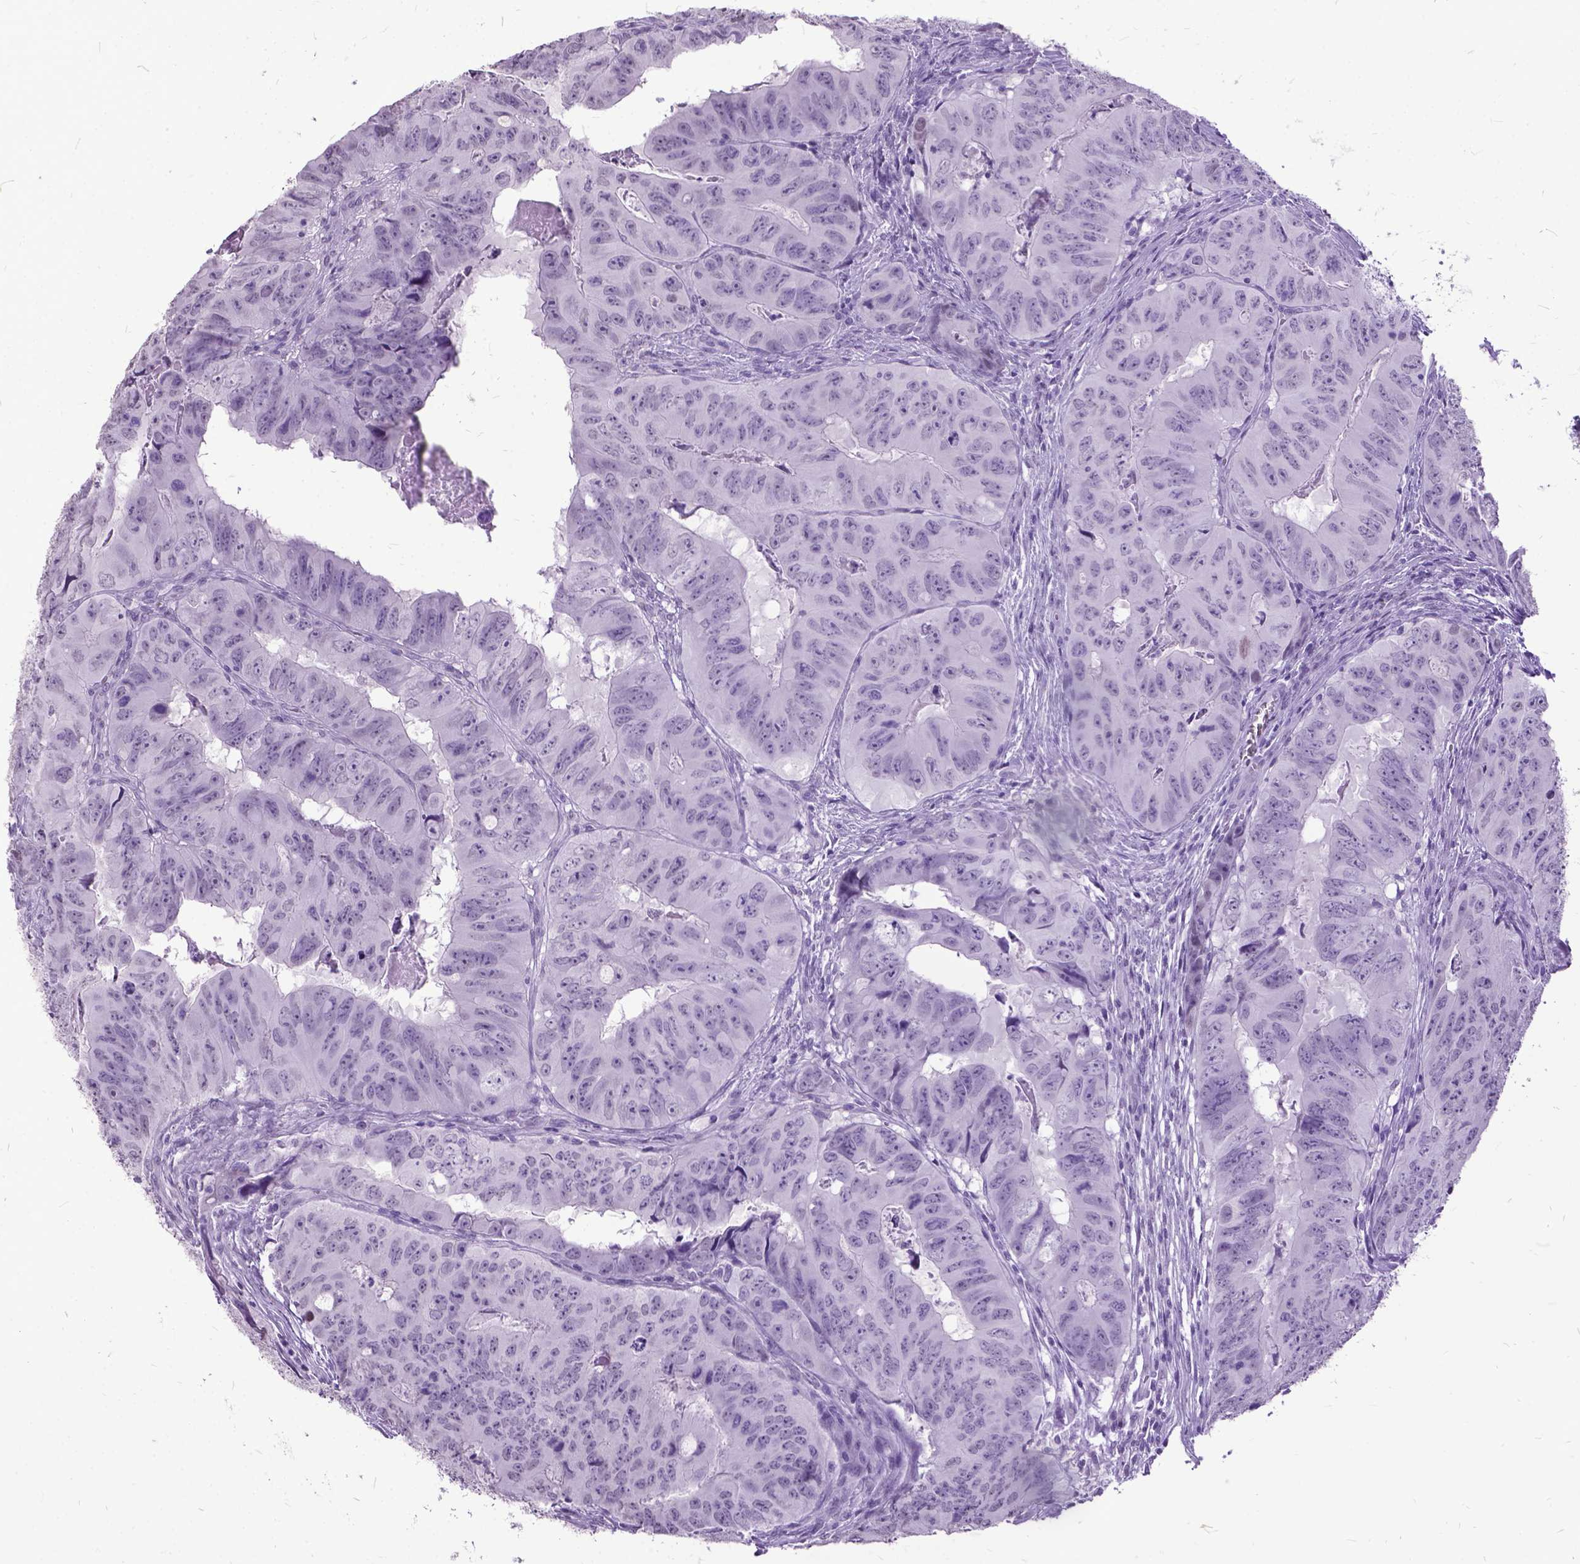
{"staining": {"intensity": "negative", "quantity": "none", "location": "none"}, "tissue": "colorectal cancer", "cell_type": "Tumor cells", "image_type": "cancer", "snomed": [{"axis": "morphology", "description": "Adenocarcinoma, NOS"}, {"axis": "topography", "description": "Colon"}], "caption": "Protein analysis of adenocarcinoma (colorectal) displays no significant expression in tumor cells.", "gene": "MARCHF10", "patient": {"sex": "male", "age": 79}}